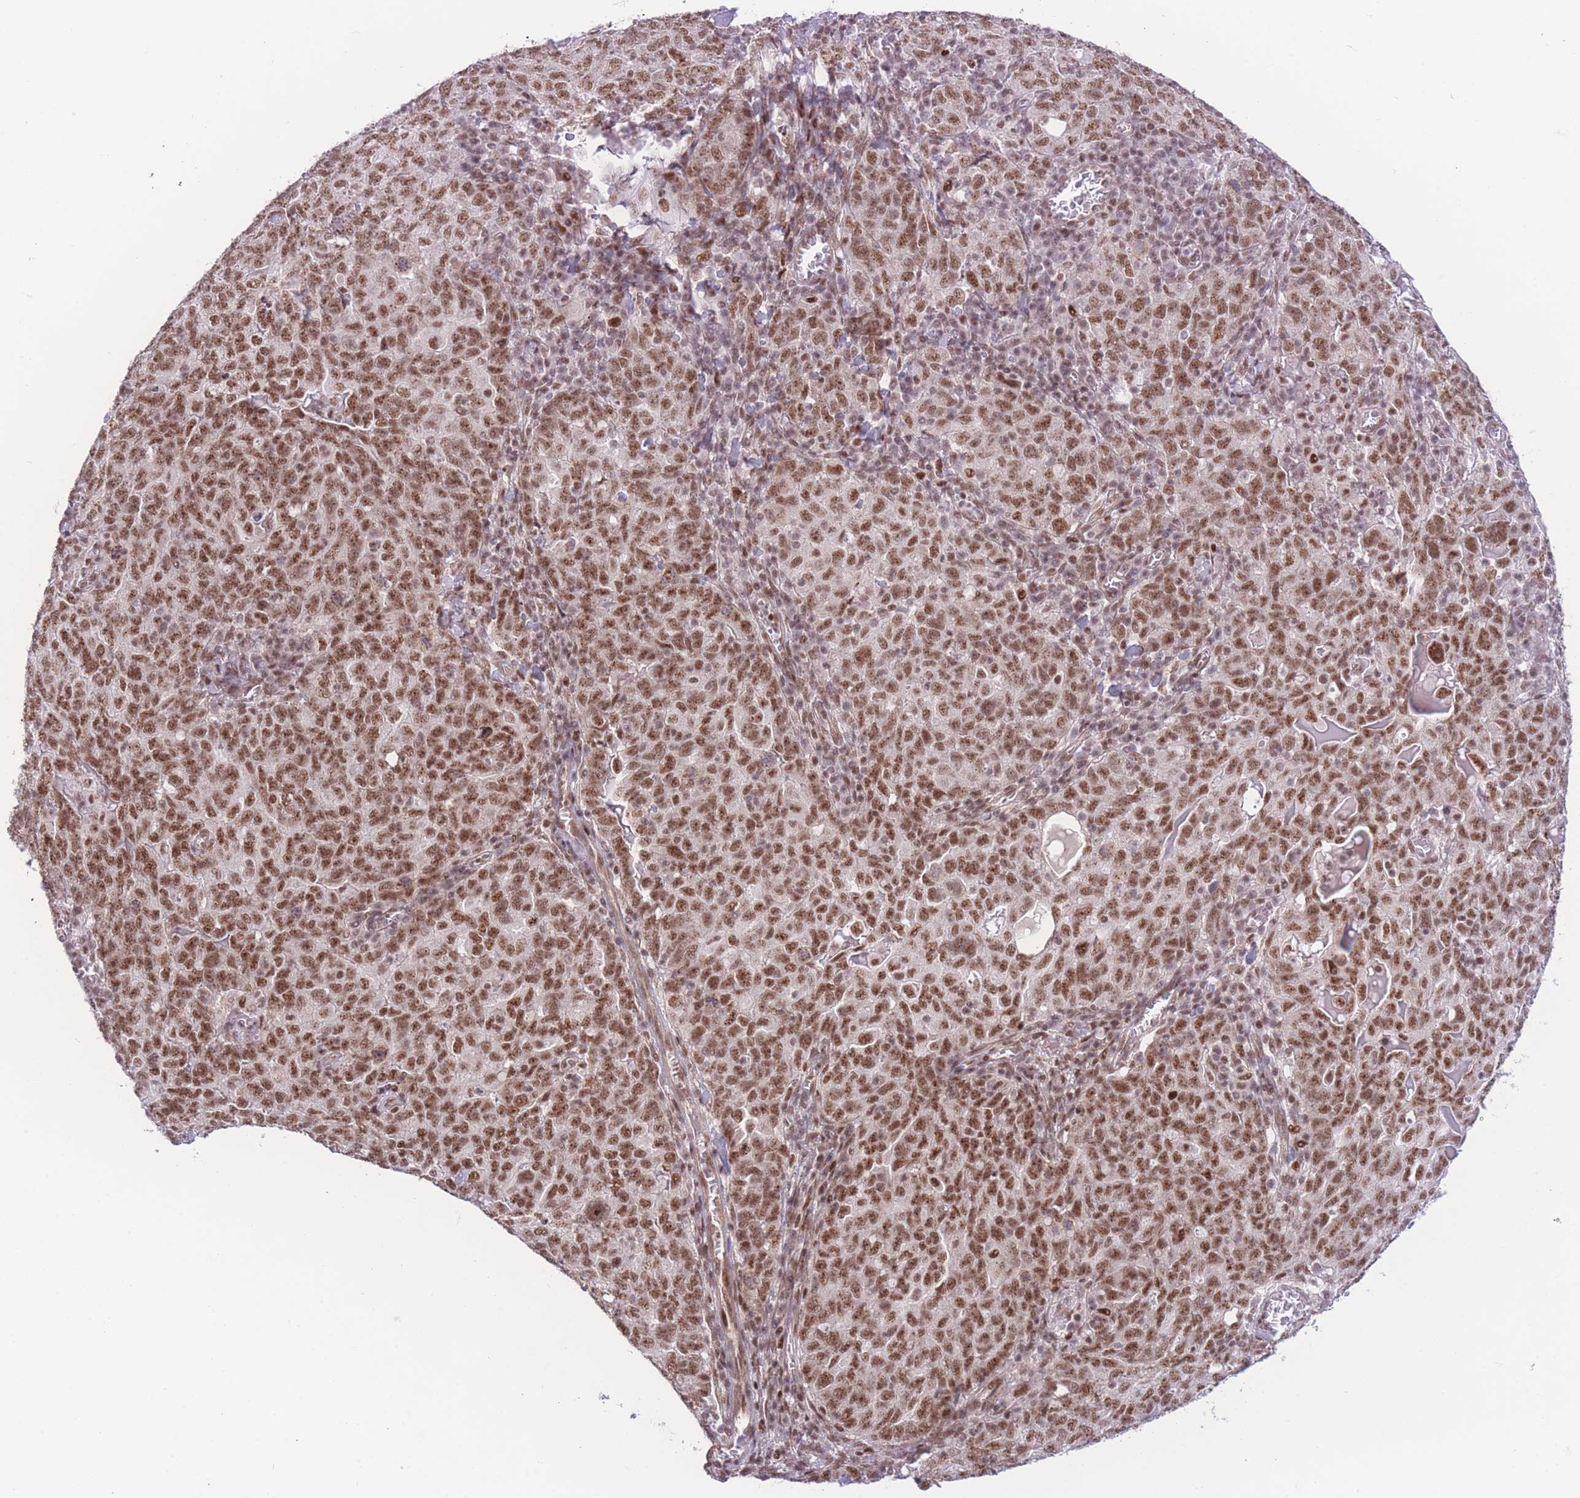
{"staining": {"intensity": "moderate", "quantity": ">75%", "location": "nuclear"}, "tissue": "ovarian cancer", "cell_type": "Tumor cells", "image_type": "cancer", "snomed": [{"axis": "morphology", "description": "Carcinoma, endometroid"}, {"axis": "topography", "description": "Ovary"}], "caption": "Brown immunohistochemical staining in endometroid carcinoma (ovarian) displays moderate nuclear staining in approximately >75% of tumor cells. (IHC, brightfield microscopy, high magnification).", "gene": "PCIF1", "patient": {"sex": "female", "age": 62}}